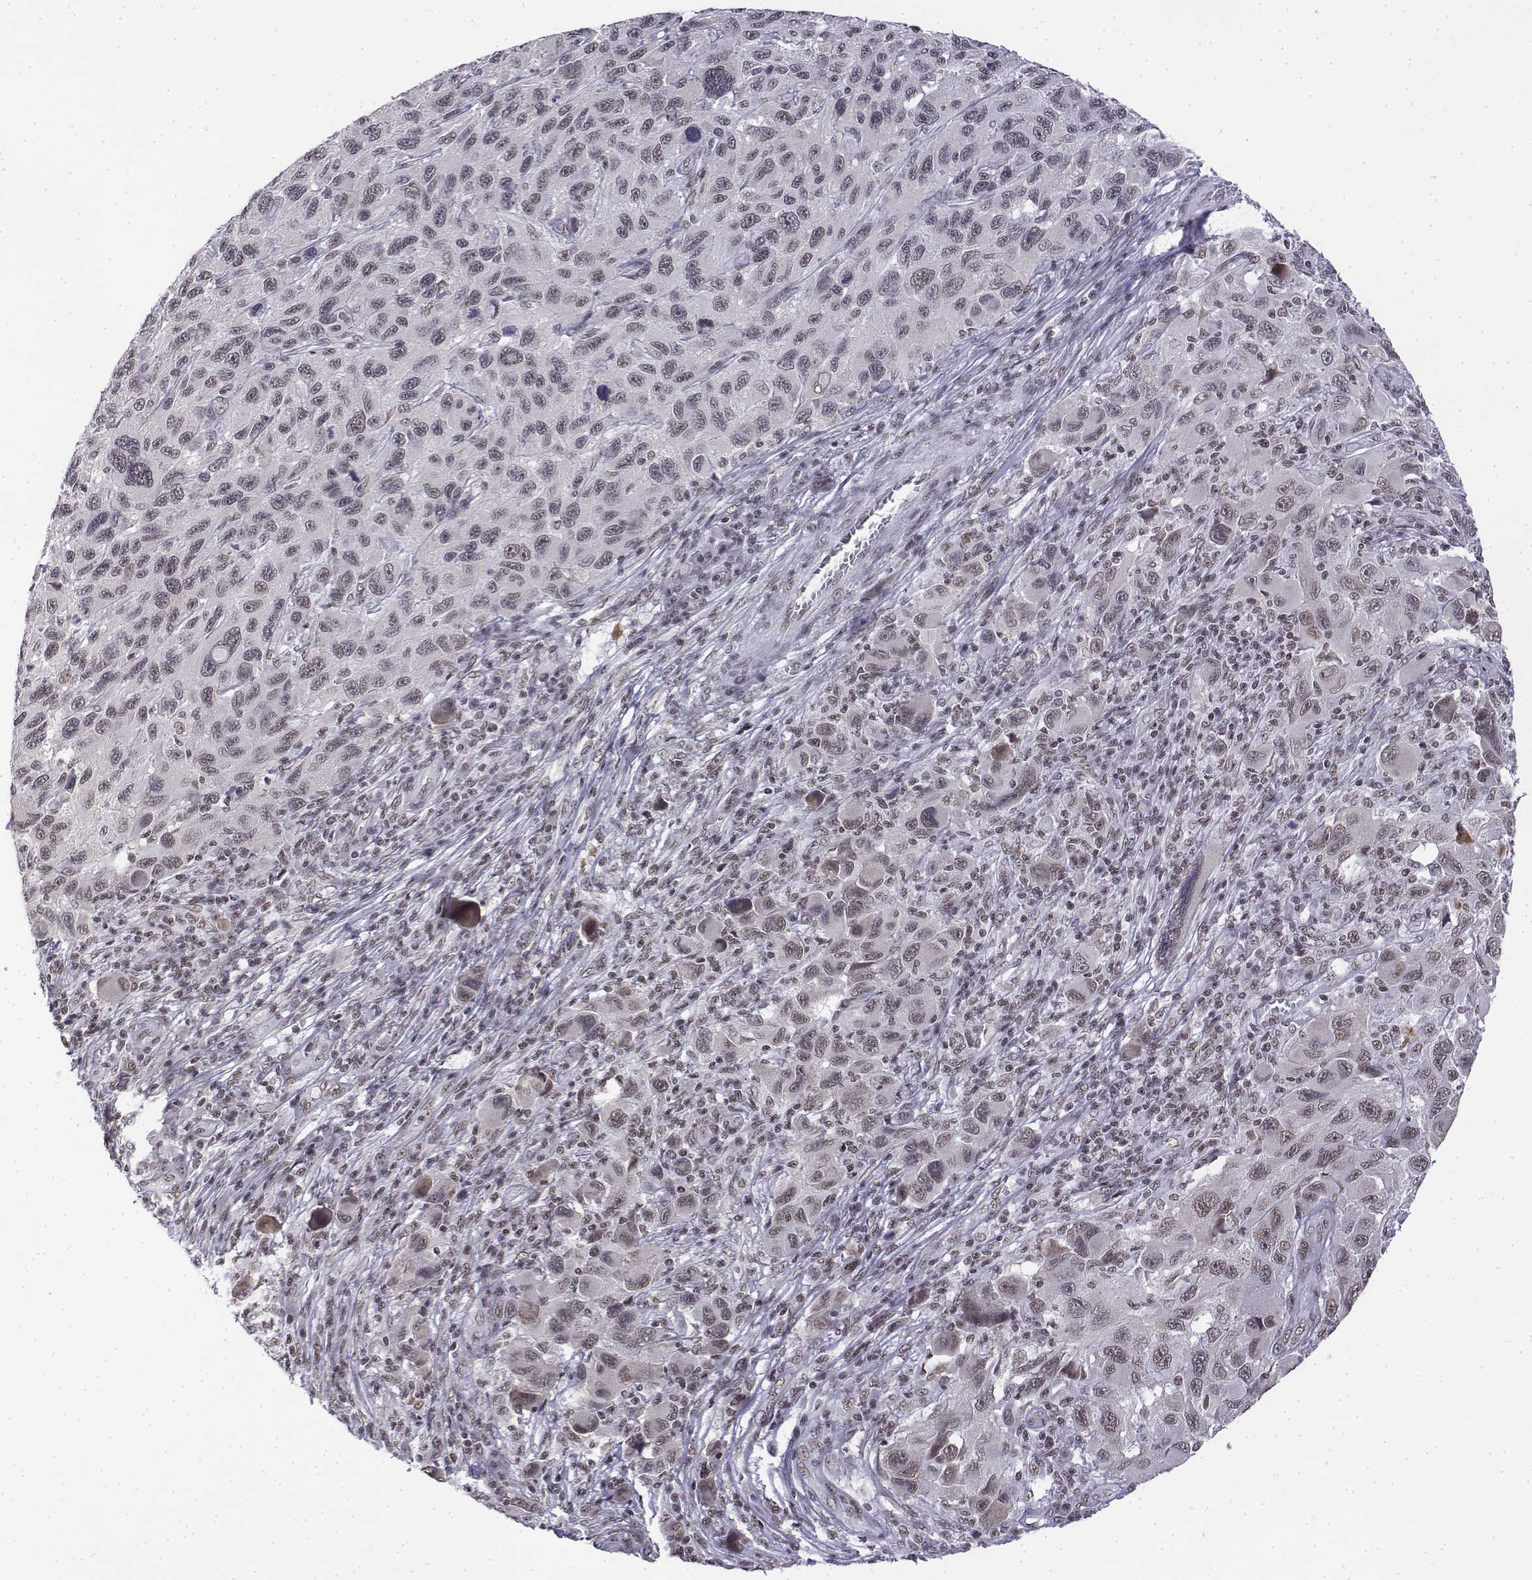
{"staining": {"intensity": "weak", "quantity": ">75%", "location": "nuclear"}, "tissue": "melanoma", "cell_type": "Tumor cells", "image_type": "cancer", "snomed": [{"axis": "morphology", "description": "Malignant melanoma, NOS"}, {"axis": "topography", "description": "Skin"}], "caption": "Melanoma stained with a protein marker exhibits weak staining in tumor cells.", "gene": "SETD1A", "patient": {"sex": "male", "age": 53}}